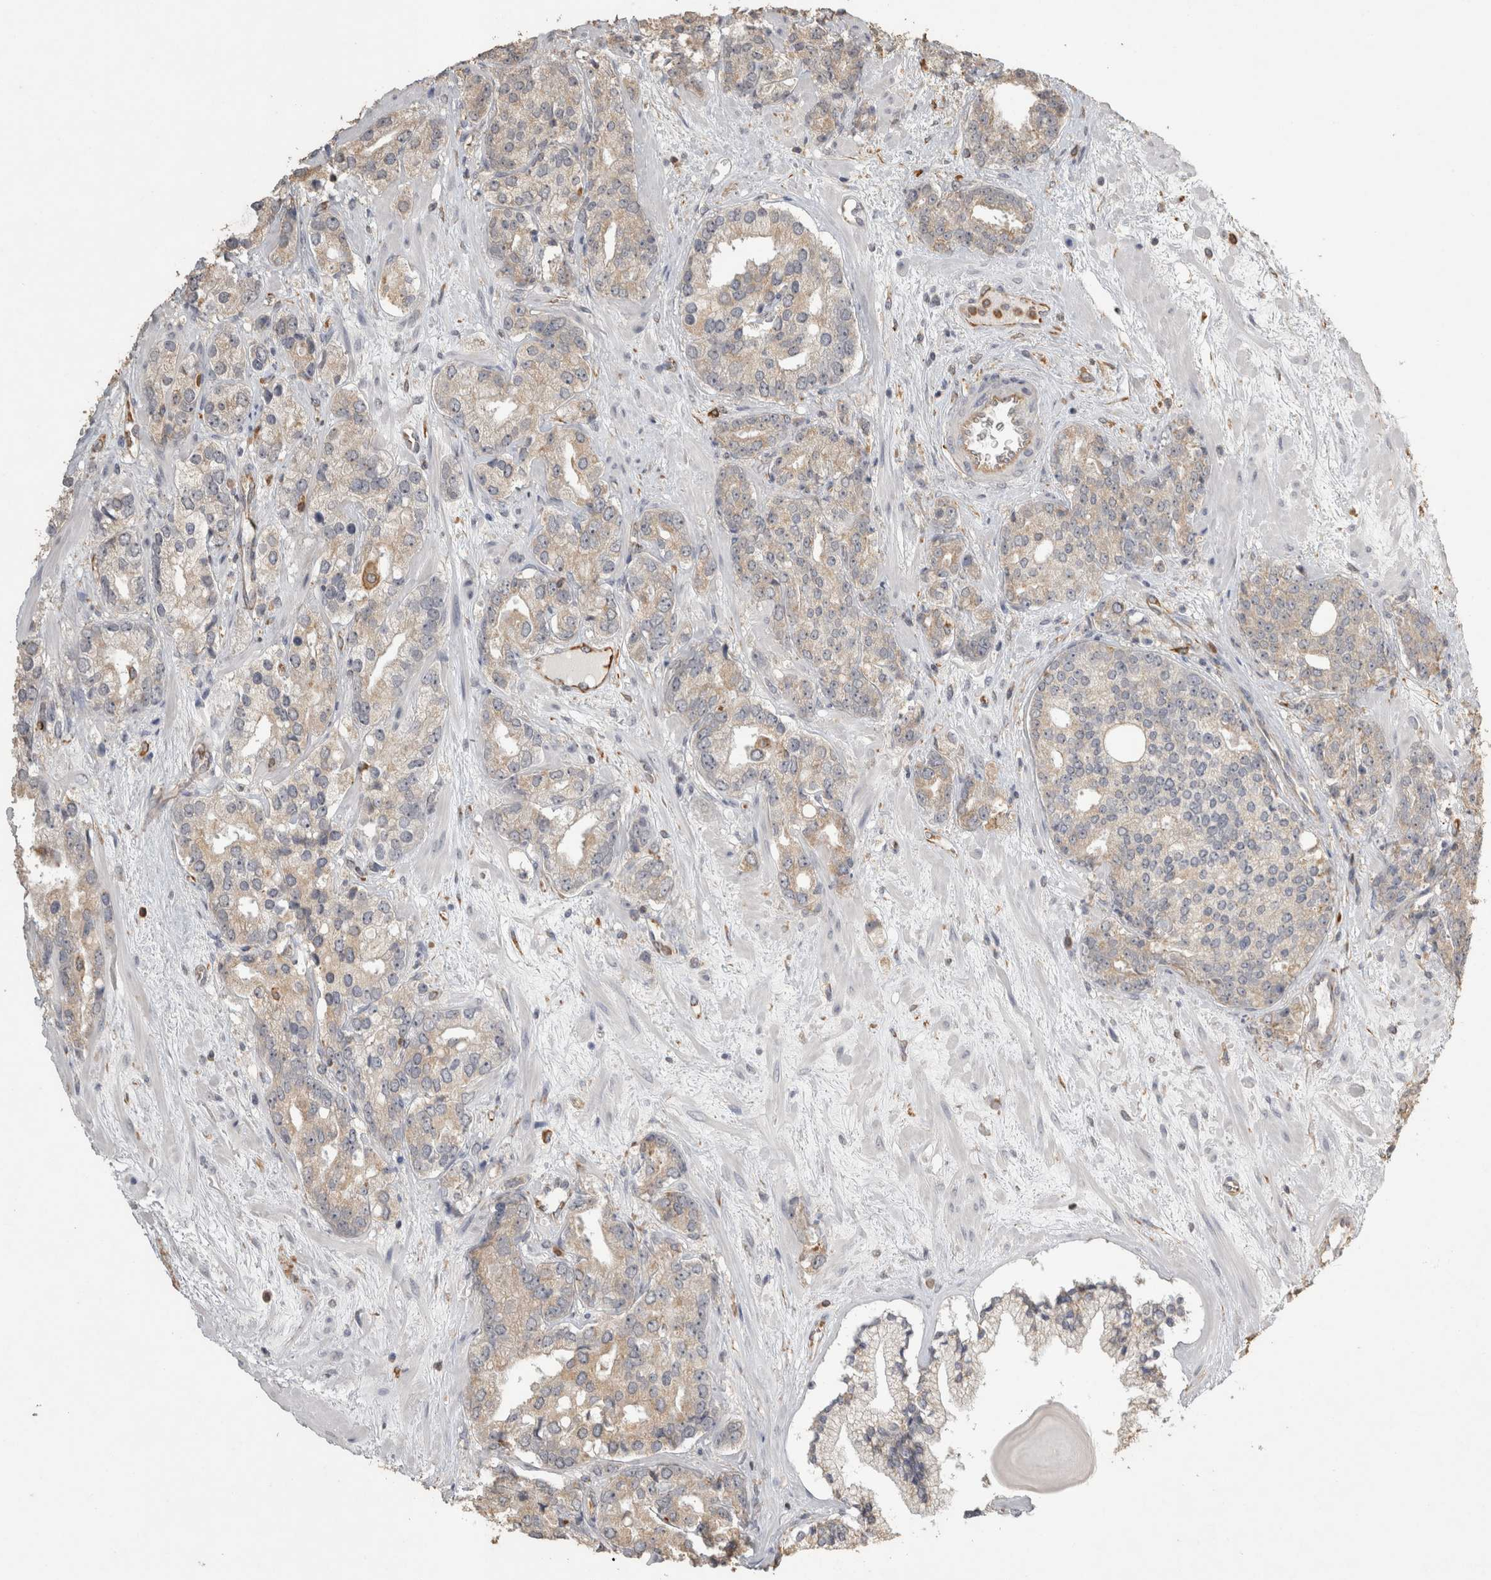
{"staining": {"intensity": "weak", "quantity": "<25%", "location": "cytoplasmic/membranous"}, "tissue": "prostate cancer", "cell_type": "Tumor cells", "image_type": "cancer", "snomed": [{"axis": "morphology", "description": "Adenocarcinoma, High grade"}, {"axis": "topography", "description": "Prostate"}], "caption": "Immunohistochemistry of prostate cancer (high-grade adenocarcinoma) reveals no expression in tumor cells.", "gene": "REPS2", "patient": {"sex": "male", "age": 71}}